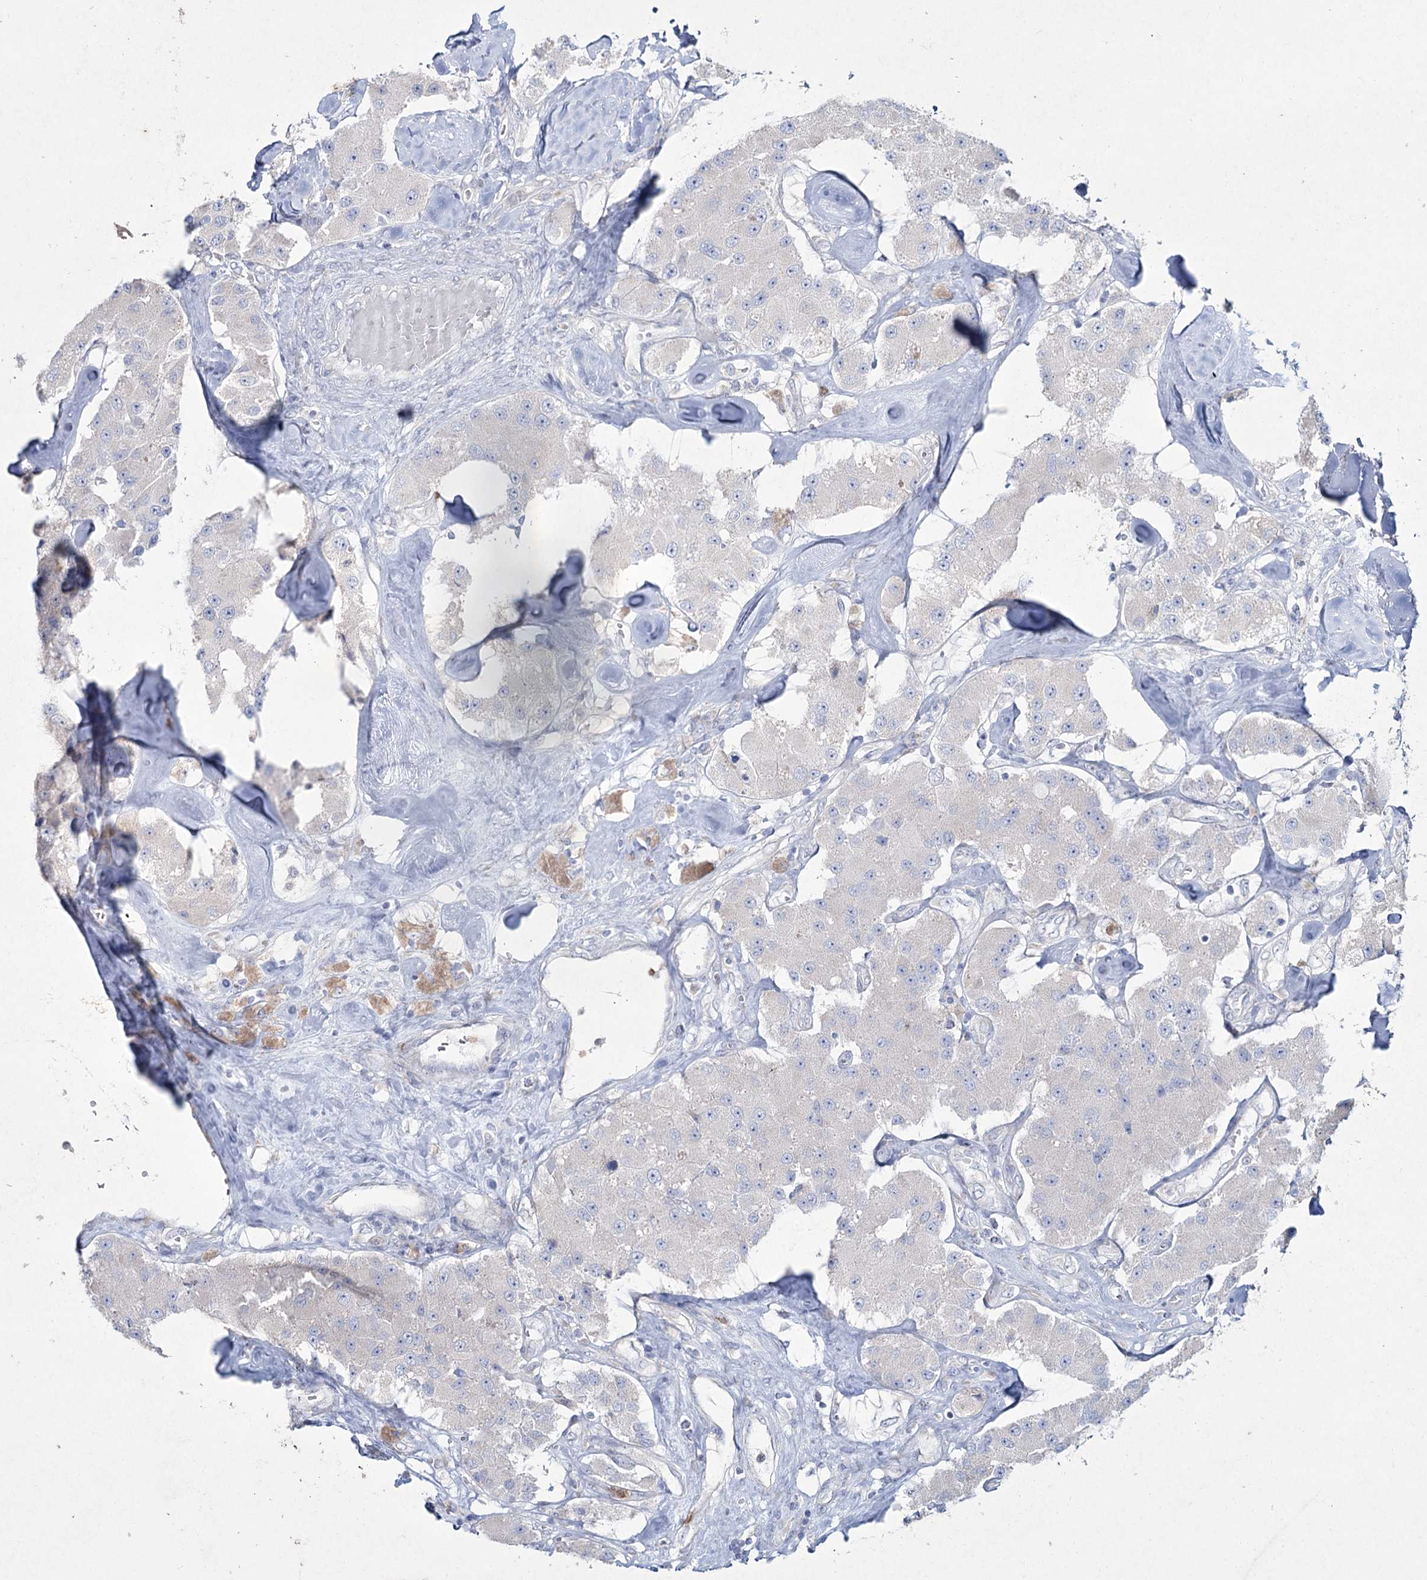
{"staining": {"intensity": "negative", "quantity": "none", "location": "none"}, "tissue": "carcinoid", "cell_type": "Tumor cells", "image_type": "cancer", "snomed": [{"axis": "morphology", "description": "Carcinoid, malignant, NOS"}, {"axis": "topography", "description": "Pancreas"}], "caption": "Immunohistochemical staining of human carcinoid demonstrates no significant staining in tumor cells.", "gene": "NIPAL4", "patient": {"sex": "male", "age": 41}}